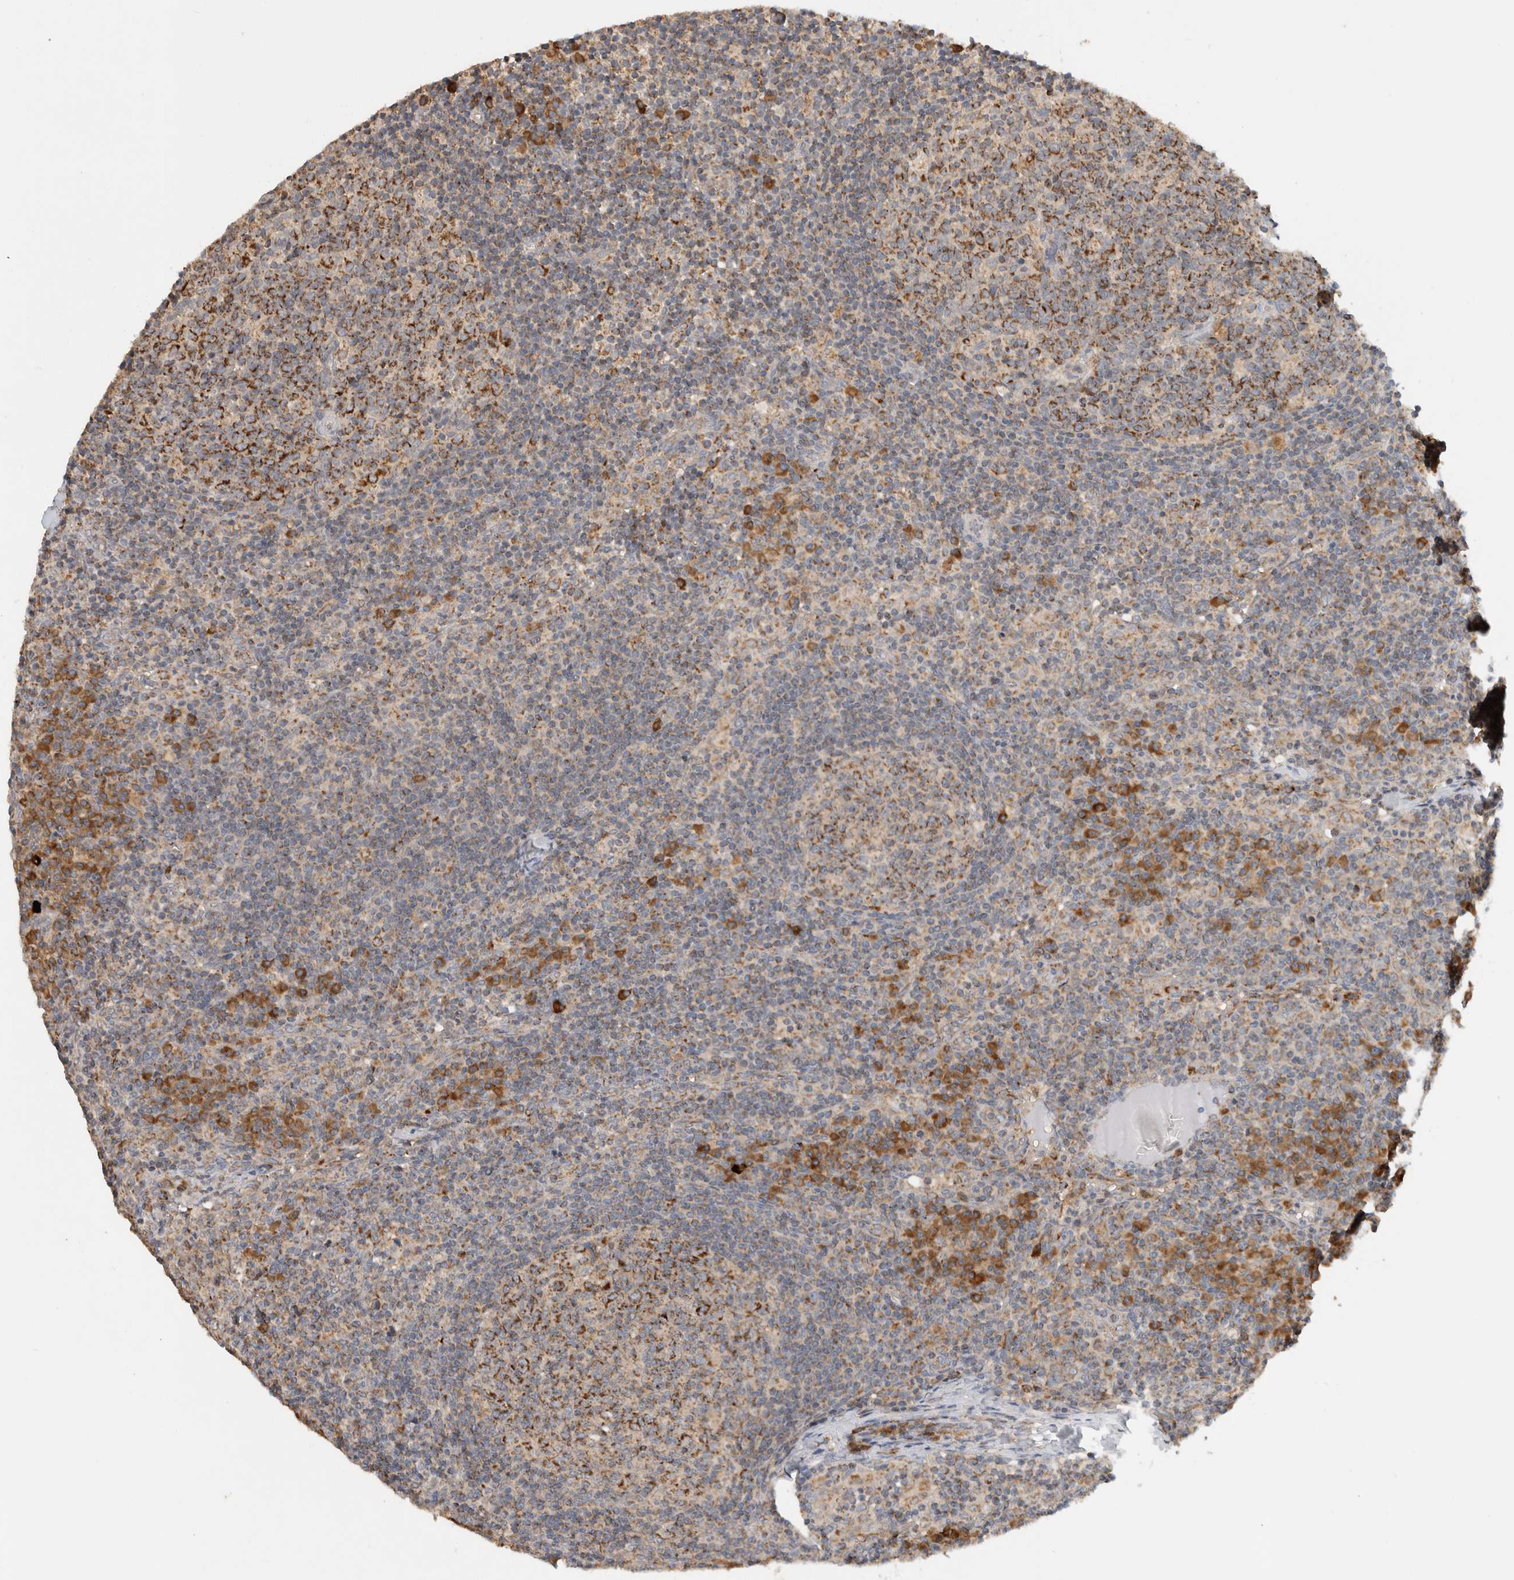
{"staining": {"intensity": "moderate", "quantity": ">75%", "location": "cytoplasmic/membranous"}, "tissue": "lymph node", "cell_type": "Germinal center cells", "image_type": "normal", "snomed": [{"axis": "morphology", "description": "Normal tissue, NOS"}, {"axis": "morphology", "description": "Inflammation, NOS"}, {"axis": "topography", "description": "Lymph node"}], "caption": "Immunohistochemical staining of unremarkable lymph node reveals moderate cytoplasmic/membranous protein staining in approximately >75% of germinal center cells.", "gene": "AMPD1", "patient": {"sex": "male", "age": 55}}